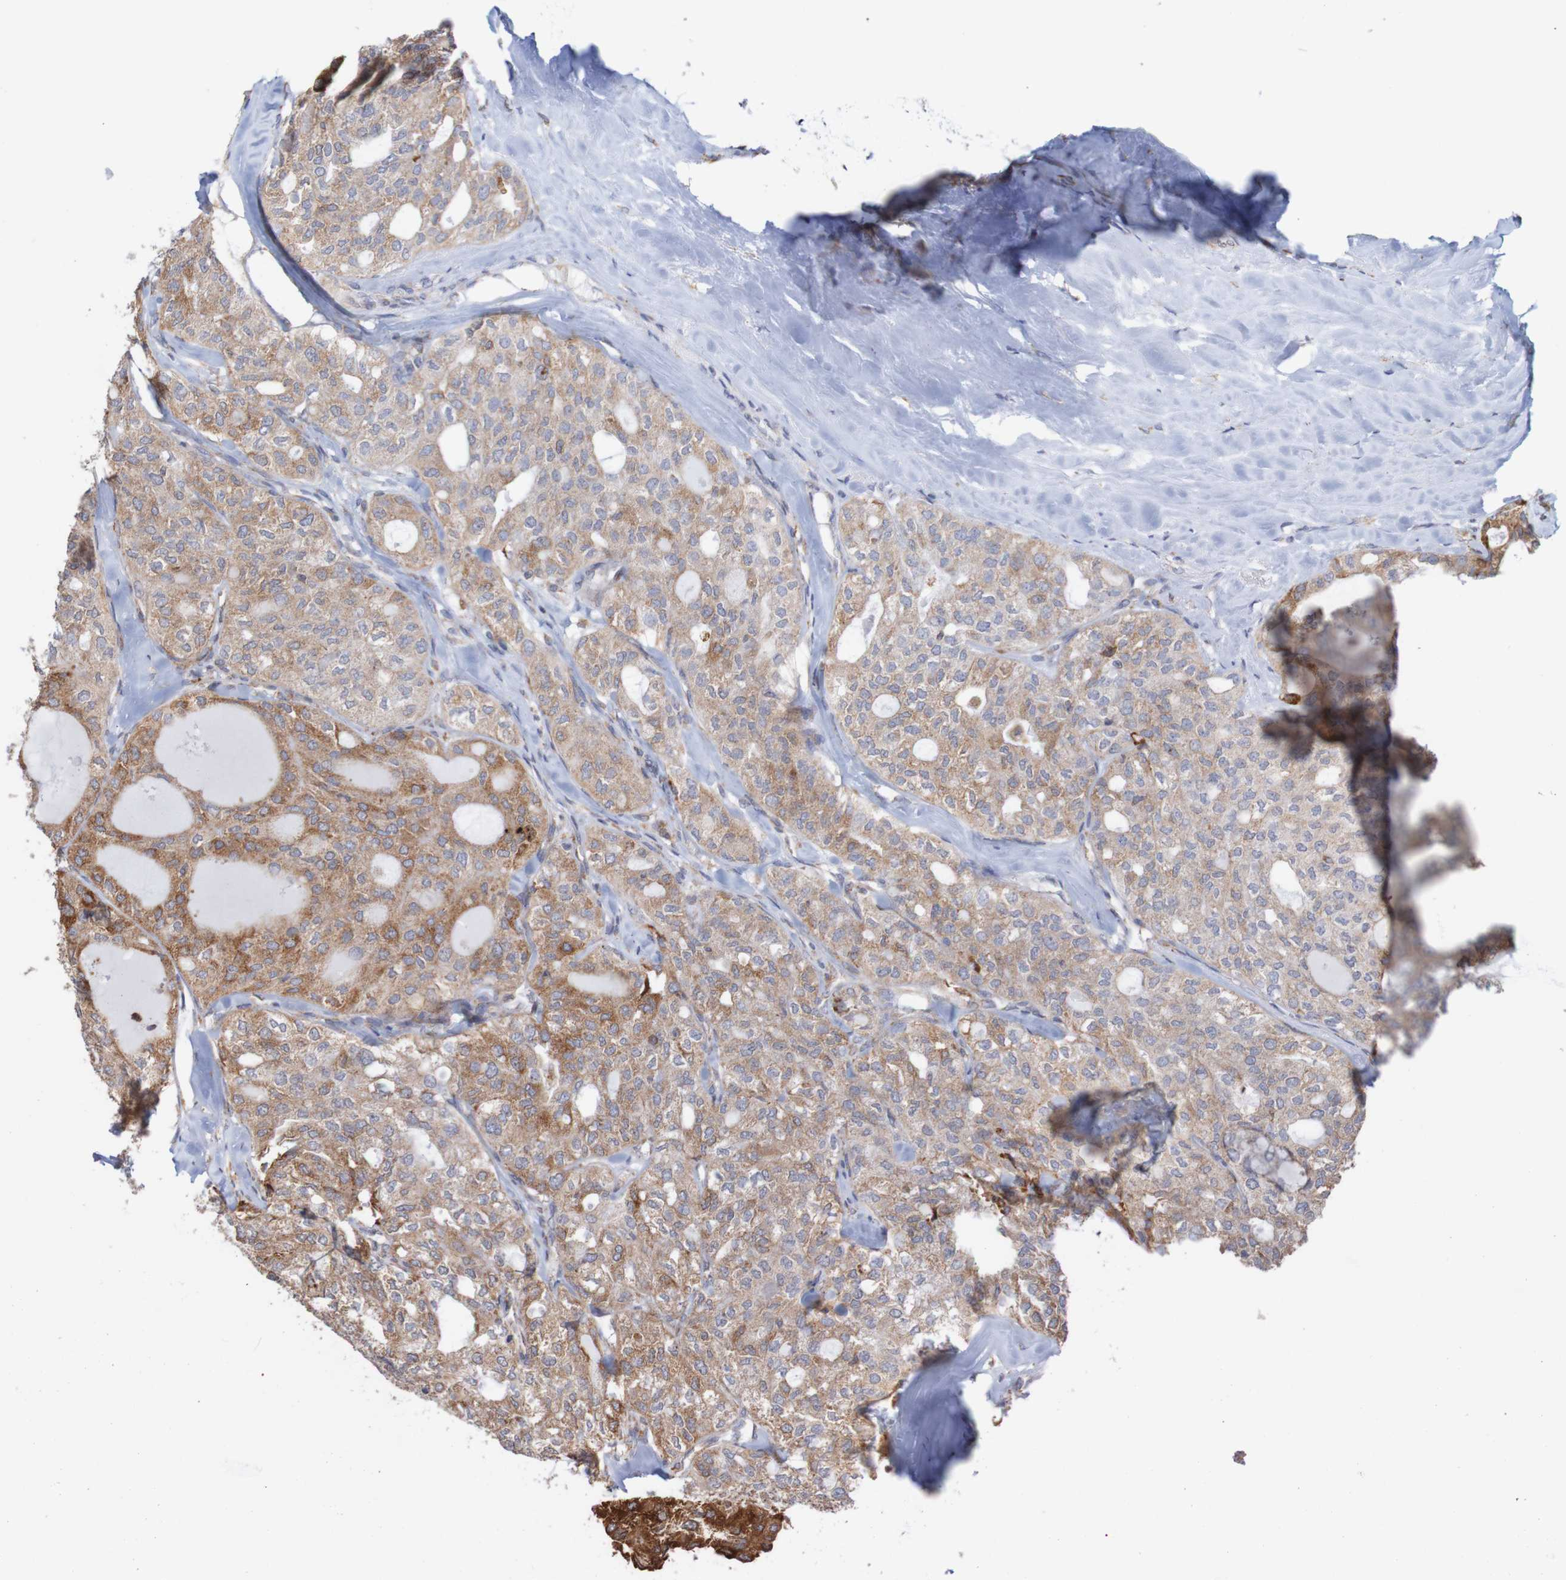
{"staining": {"intensity": "strong", "quantity": "<25%", "location": "cytoplasmic/membranous"}, "tissue": "thyroid cancer", "cell_type": "Tumor cells", "image_type": "cancer", "snomed": [{"axis": "morphology", "description": "Follicular adenoma carcinoma, NOS"}, {"axis": "topography", "description": "Thyroid gland"}], "caption": "Follicular adenoma carcinoma (thyroid) stained with a brown dye demonstrates strong cytoplasmic/membranous positive staining in about <25% of tumor cells.", "gene": "PDIA3", "patient": {"sex": "male", "age": 75}}